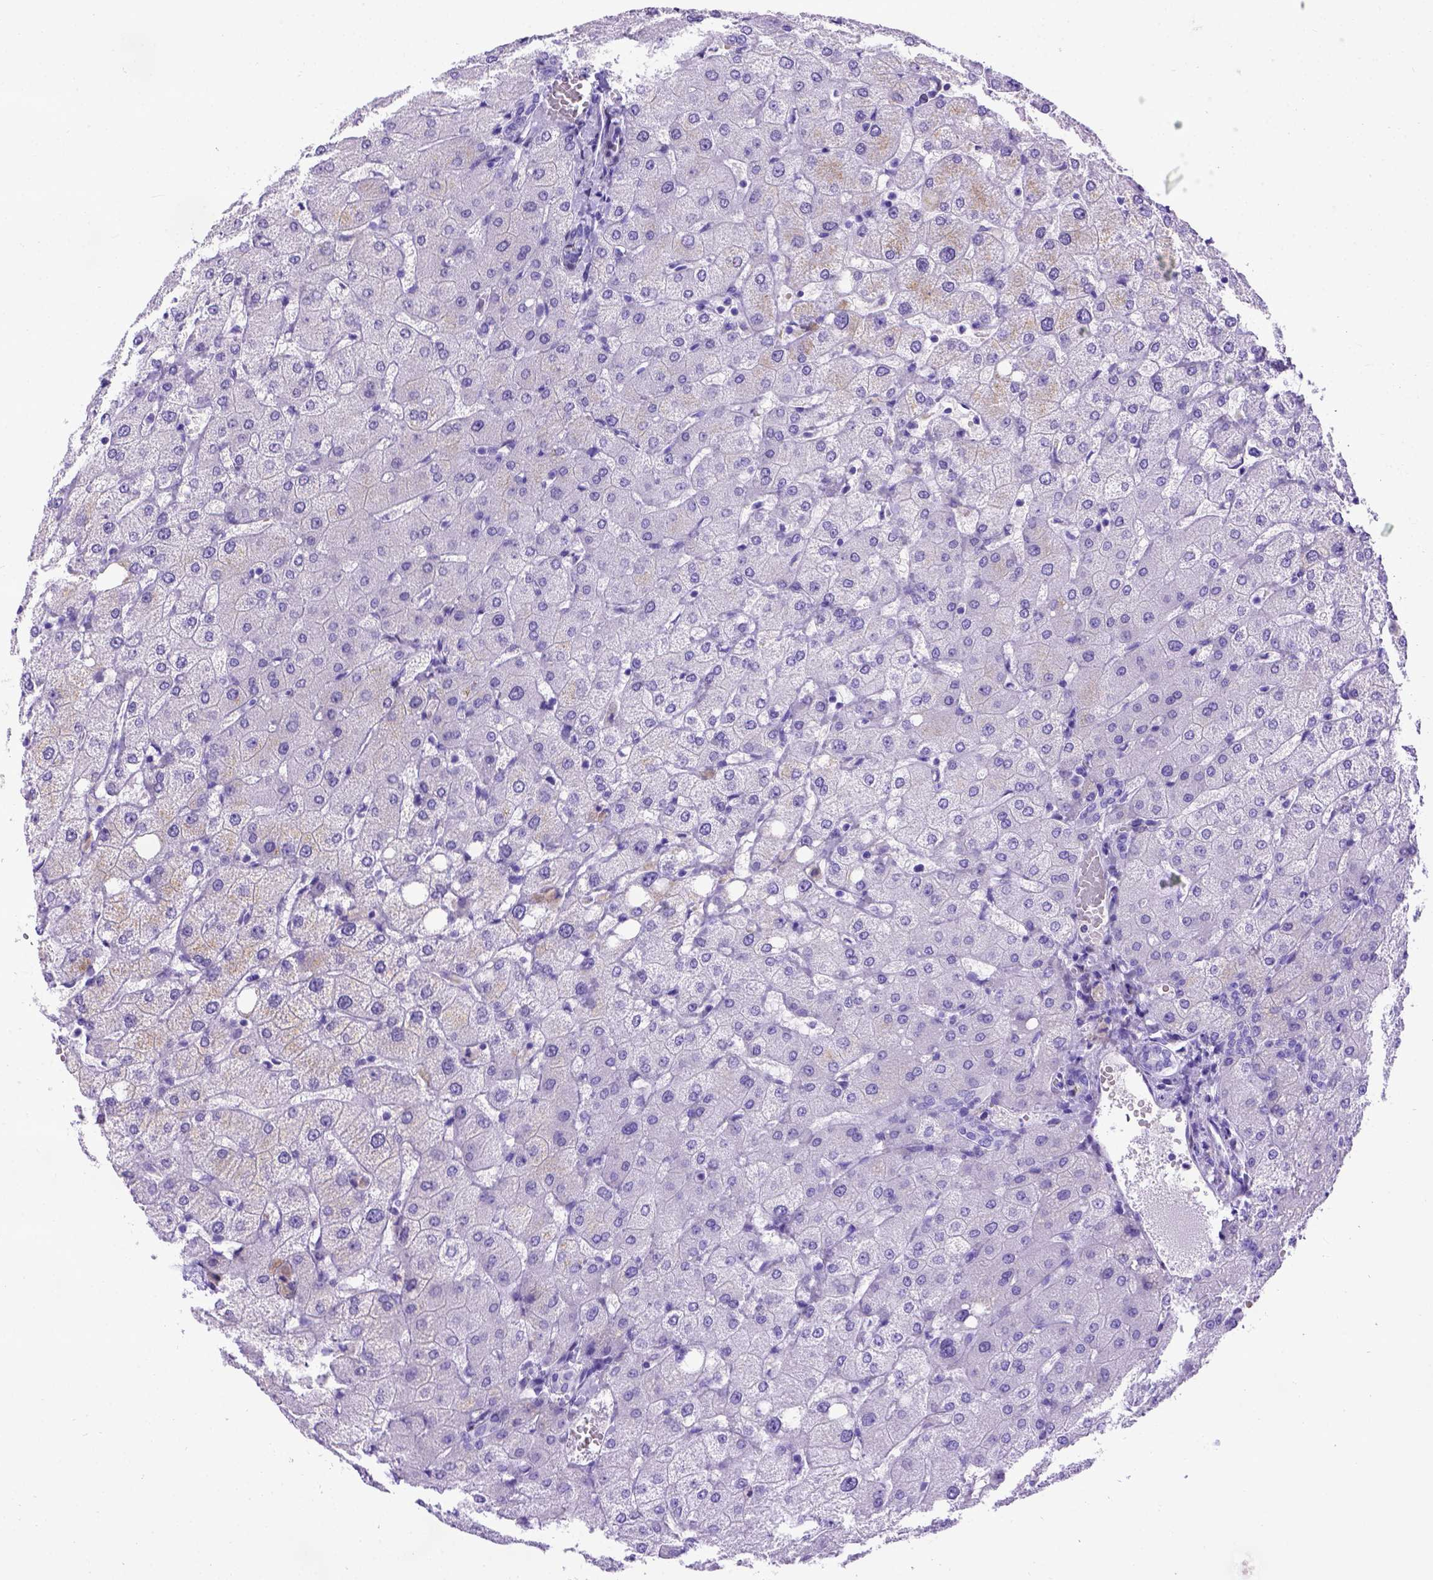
{"staining": {"intensity": "negative", "quantity": "none", "location": "none"}, "tissue": "liver", "cell_type": "Cholangiocytes", "image_type": "normal", "snomed": [{"axis": "morphology", "description": "Normal tissue, NOS"}, {"axis": "topography", "description": "Liver"}], "caption": "An immunohistochemistry (IHC) micrograph of benign liver is shown. There is no staining in cholangiocytes of liver.", "gene": "MEOX2", "patient": {"sex": "female", "age": 54}}